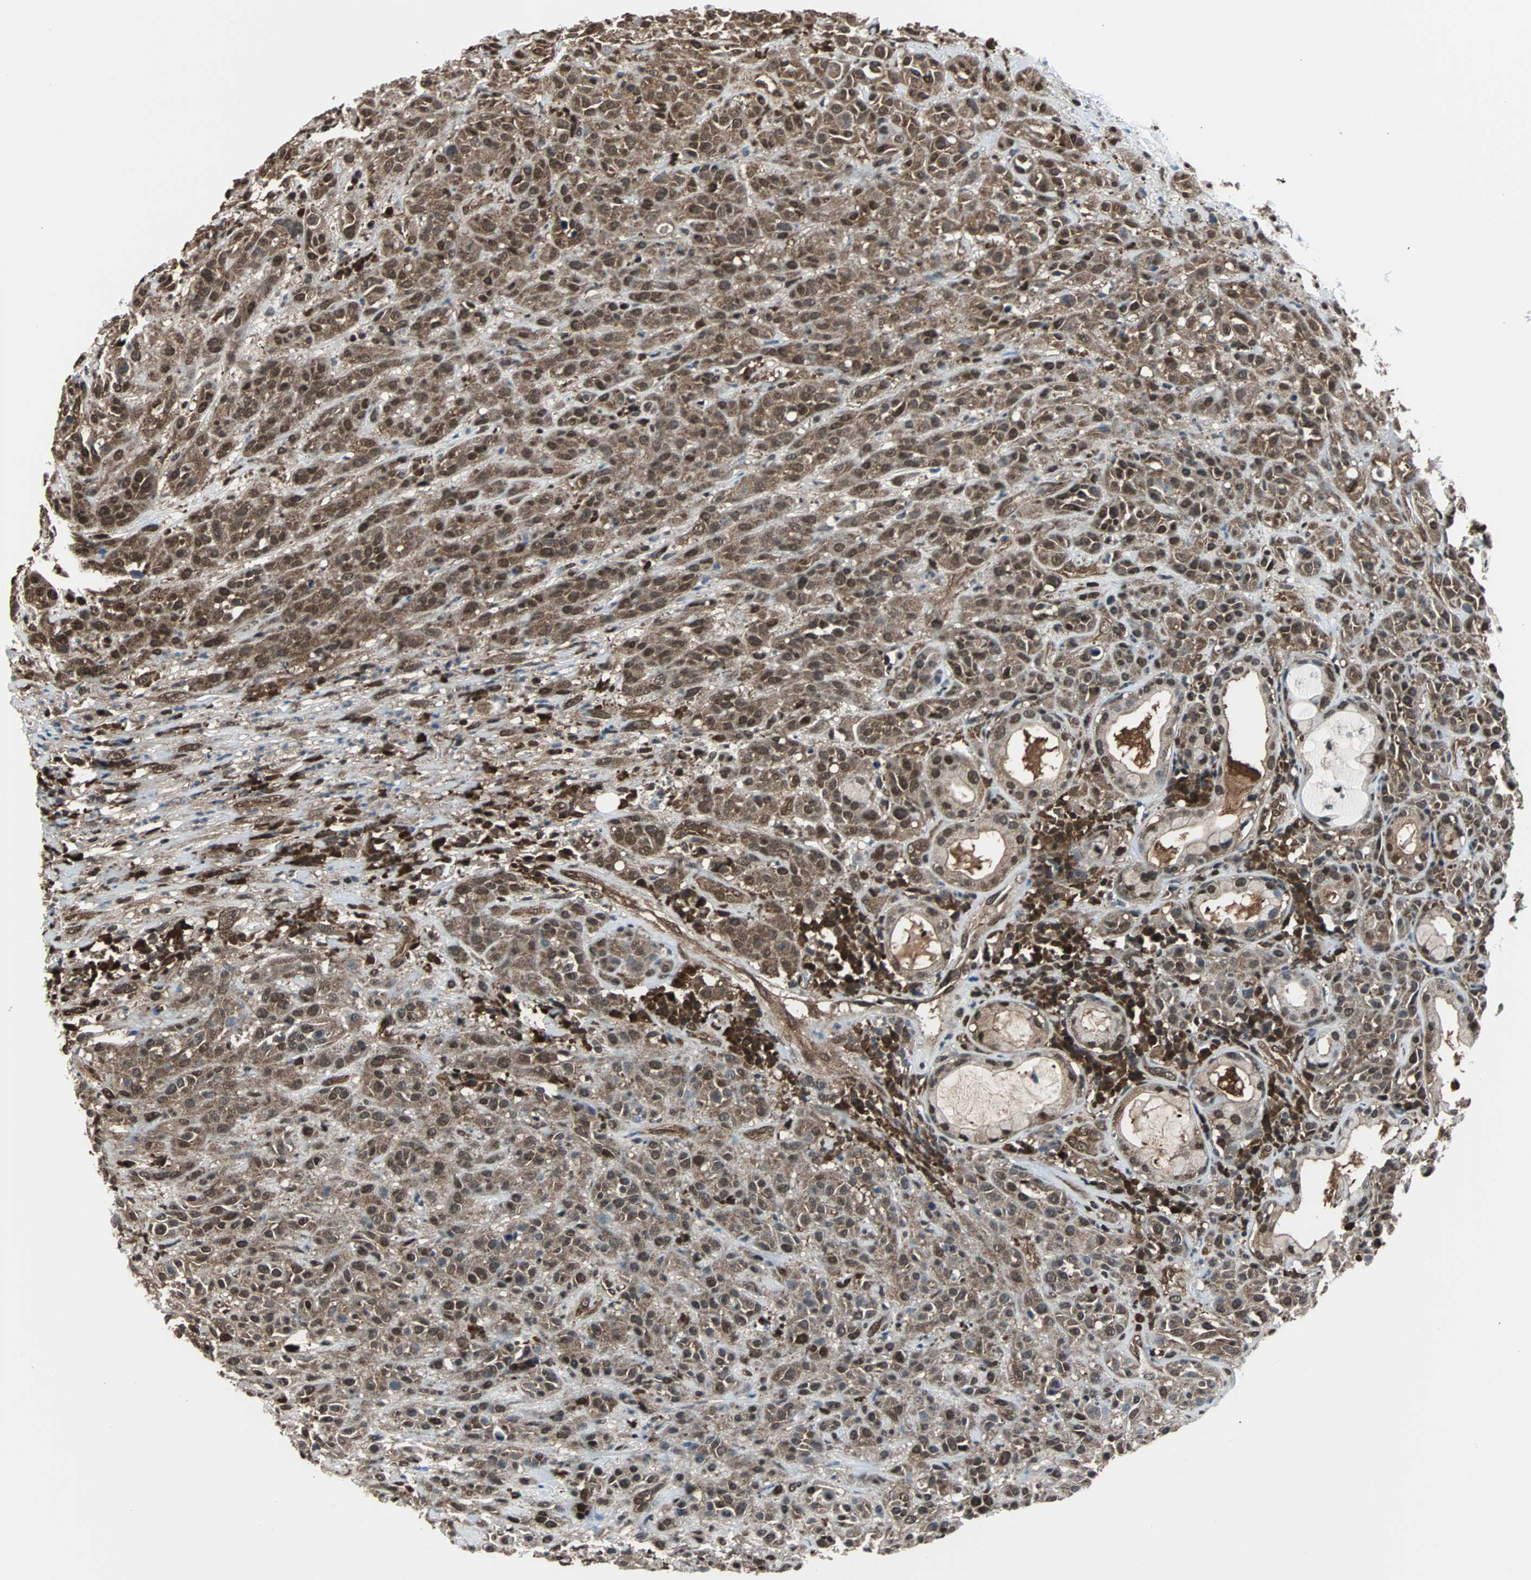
{"staining": {"intensity": "strong", "quantity": ">75%", "location": "cytoplasmic/membranous,nuclear"}, "tissue": "head and neck cancer", "cell_type": "Tumor cells", "image_type": "cancer", "snomed": [{"axis": "morphology", "description": "Squamous cell carcinoma, NOS"}, {"axis": "topography", "description": "Head-Neck"}], "caption": "About >75% of tumor cells in human head and neck cancer reveal strong cytoplasmic/membranous and nuclear protein expression as visualized by brown immunohistochemical staining.", "gene": "VCP", "patient": {"sex": "male", "age": 62}}